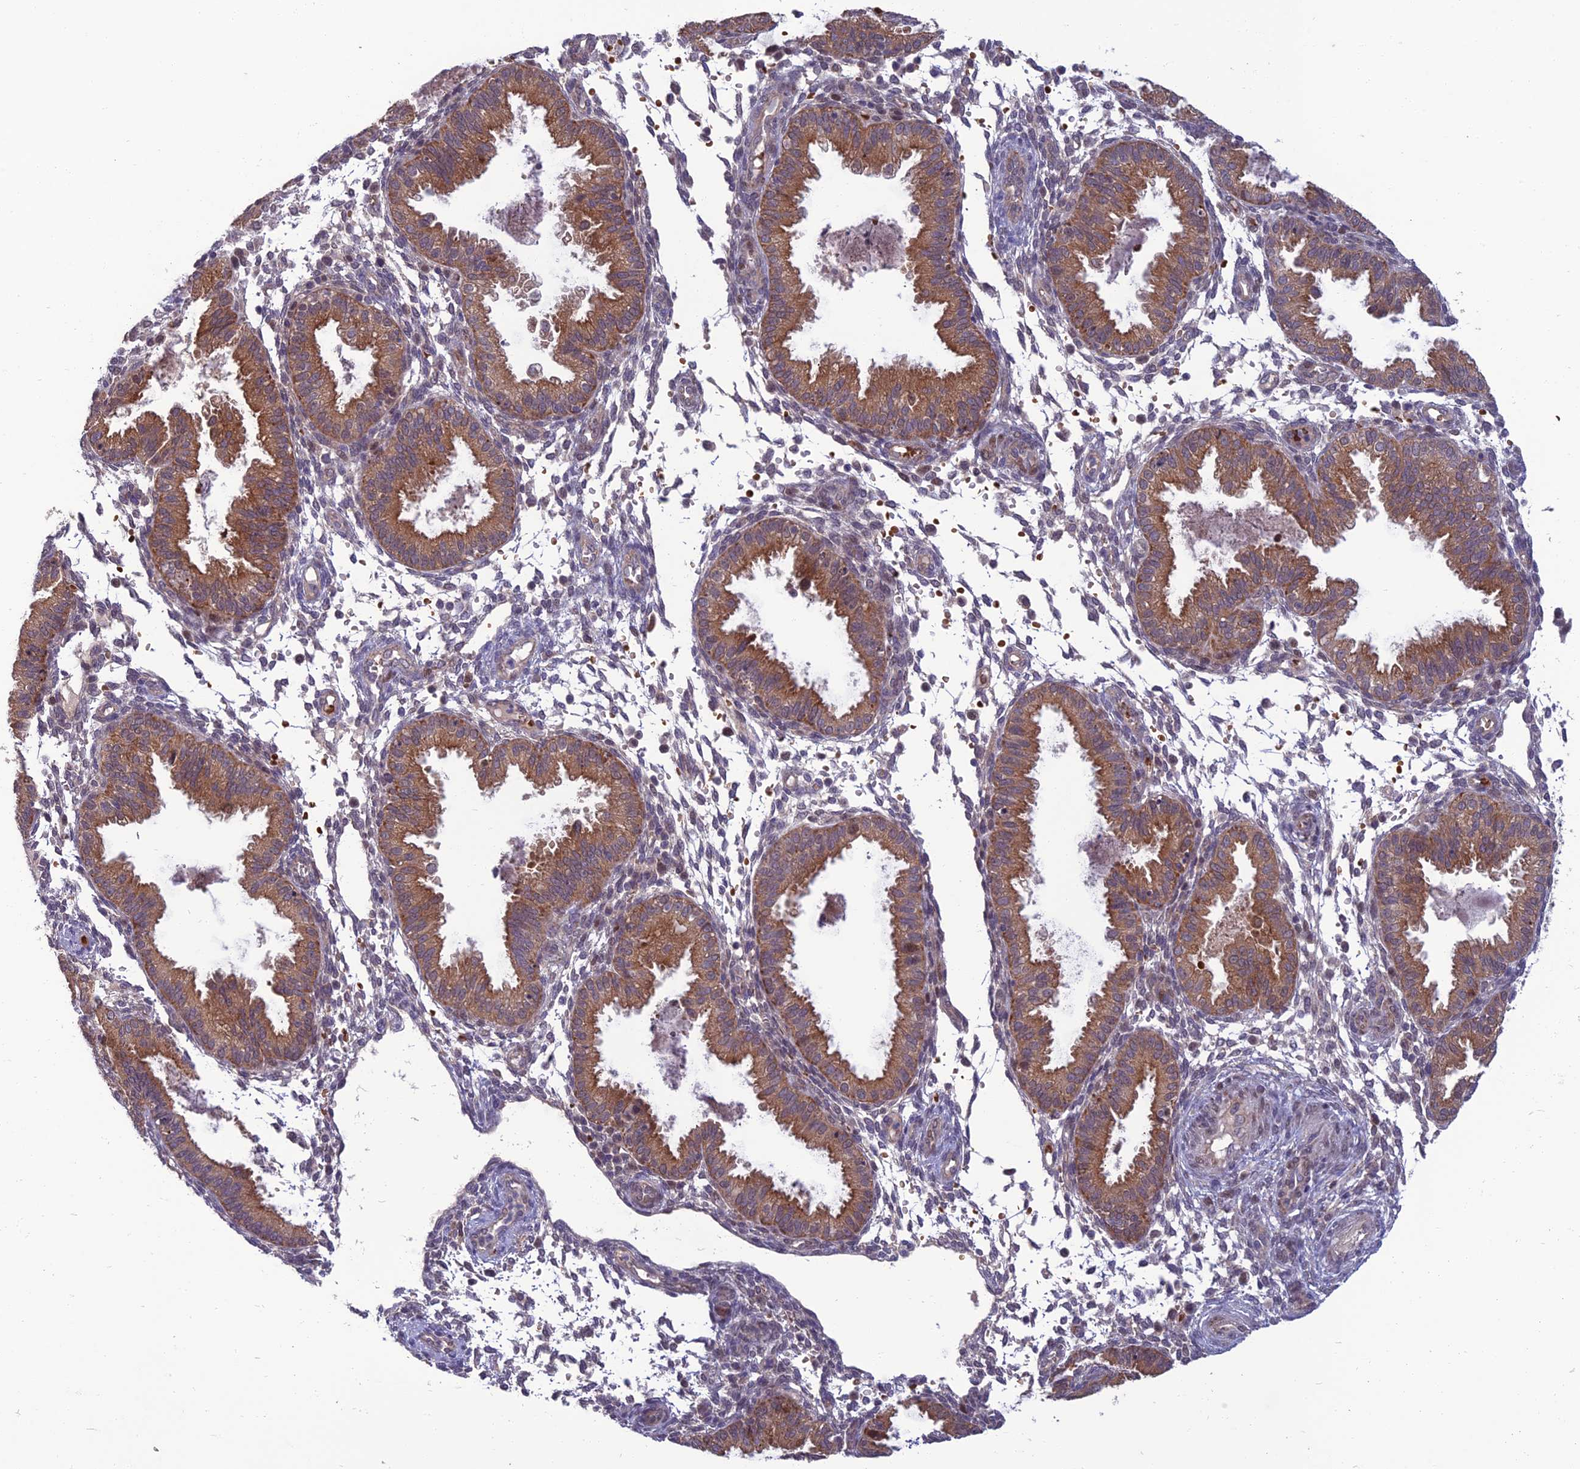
{"staining": {"intensity": "negative", "quantity": "none", "location": "none"}, "tissue": "endometrium", "cell_type": "Cells in endometrial stroma", "image_type": "normal", "snomed": [{"axis": "morphology", "description": "Normal tissue, NOS"}, {"axis": "topography", "description": "Endometrium"}], "caption": "Cells in endometrial stroma show no significant protein staining in benign endometrium. (DAB immunohistochemistry (IHC), high magnification).", "gene": "GIPC1", "patient": {"sex": "female", "age": 33}}